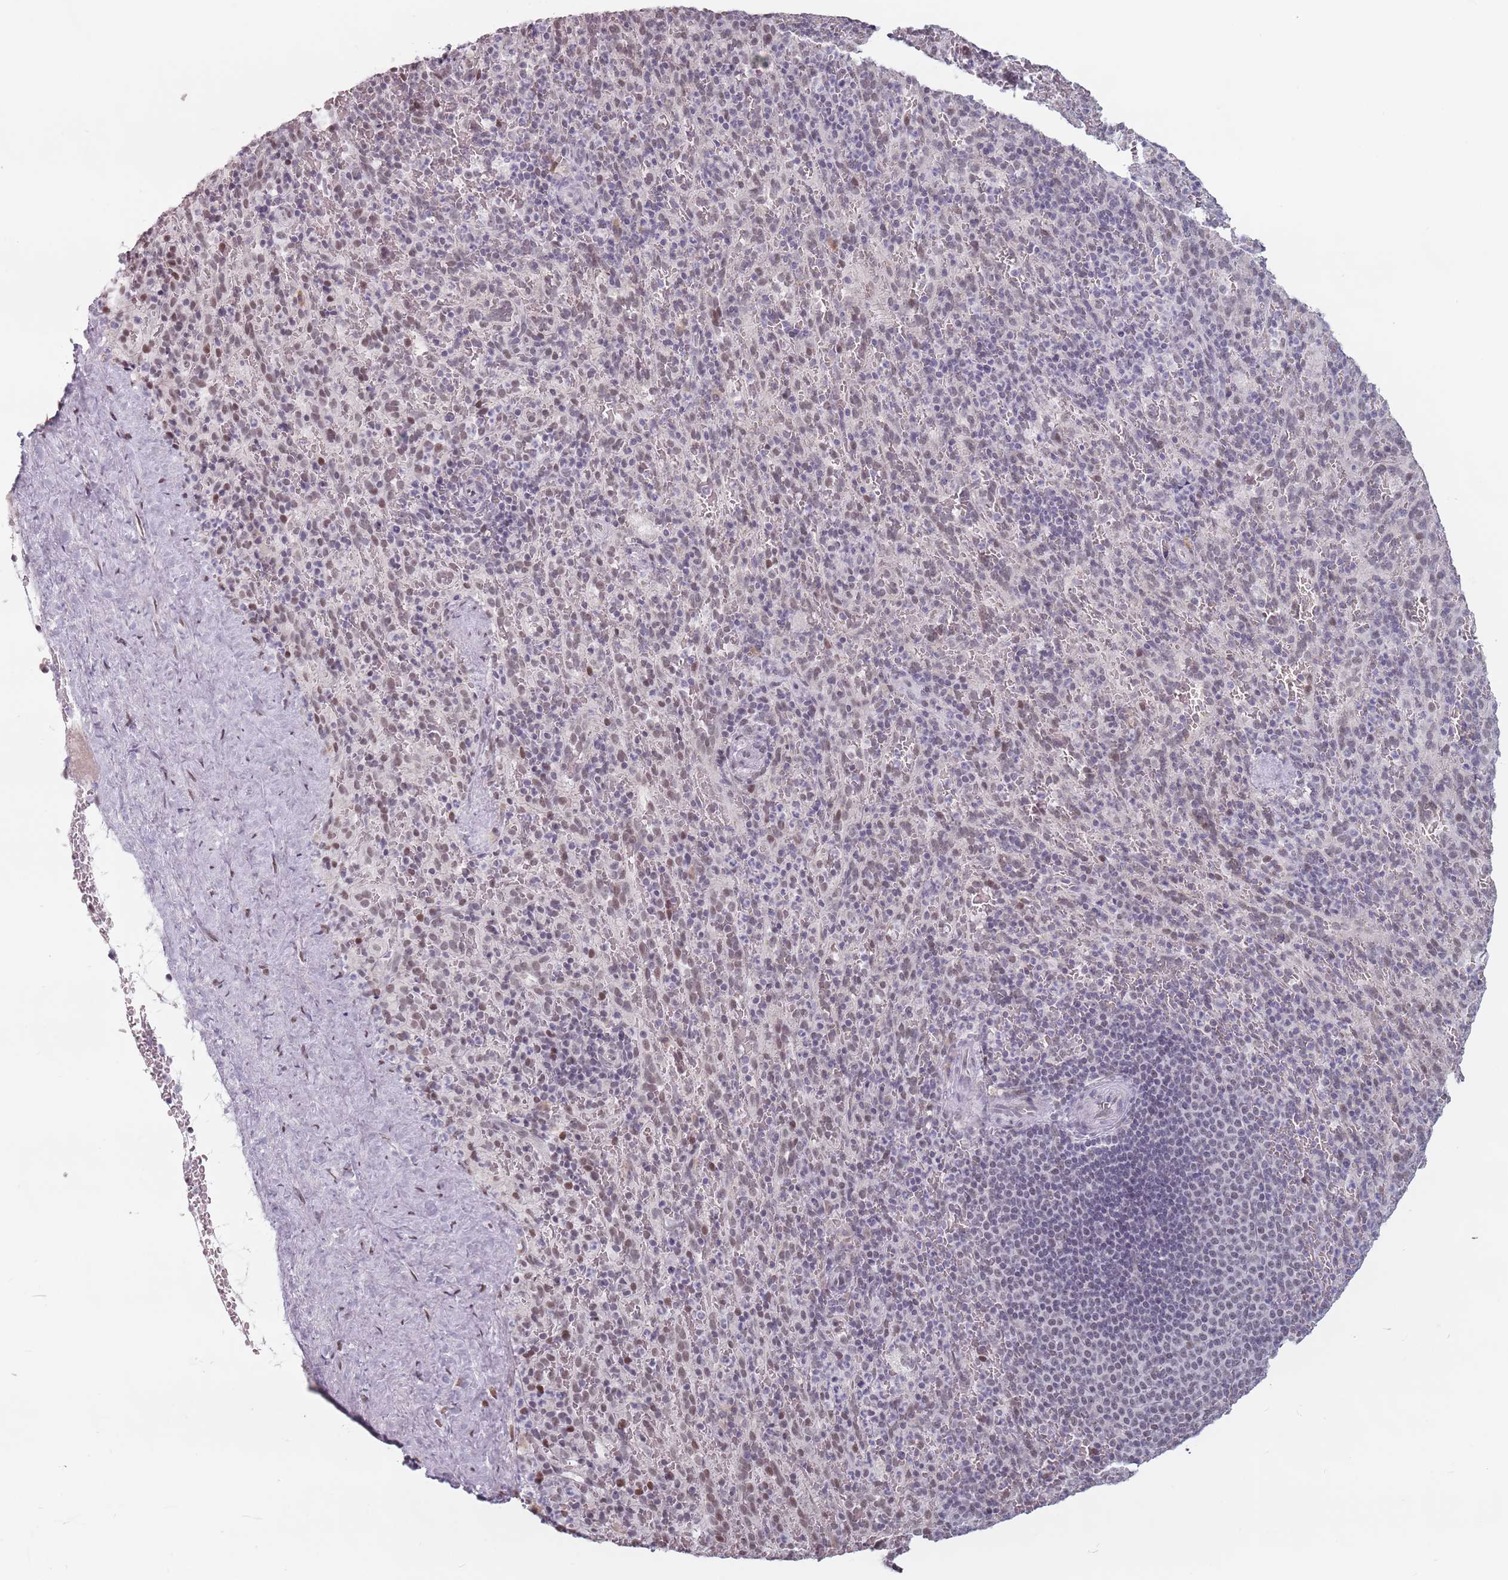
{"staining": {"intensity": "weak", "quantity": "25%-75%", "location": "nuclear"}, "tissue": "spleen", "cell_type": "Cells in red pulp", "image_type": "normal", "snomed": [{"axis": "morphology", "description": "Normal tissue, NOS"}, {"axis": "topography", "description": "Spleen"}], "caption": "Immunohistochemical staining of benign human spleen displays low levels of weak nuclear expression in about 25%-75% of cells in red pulp.", "gene": "PTCHD1", "patient": {"sex": "female", "age": 21}}